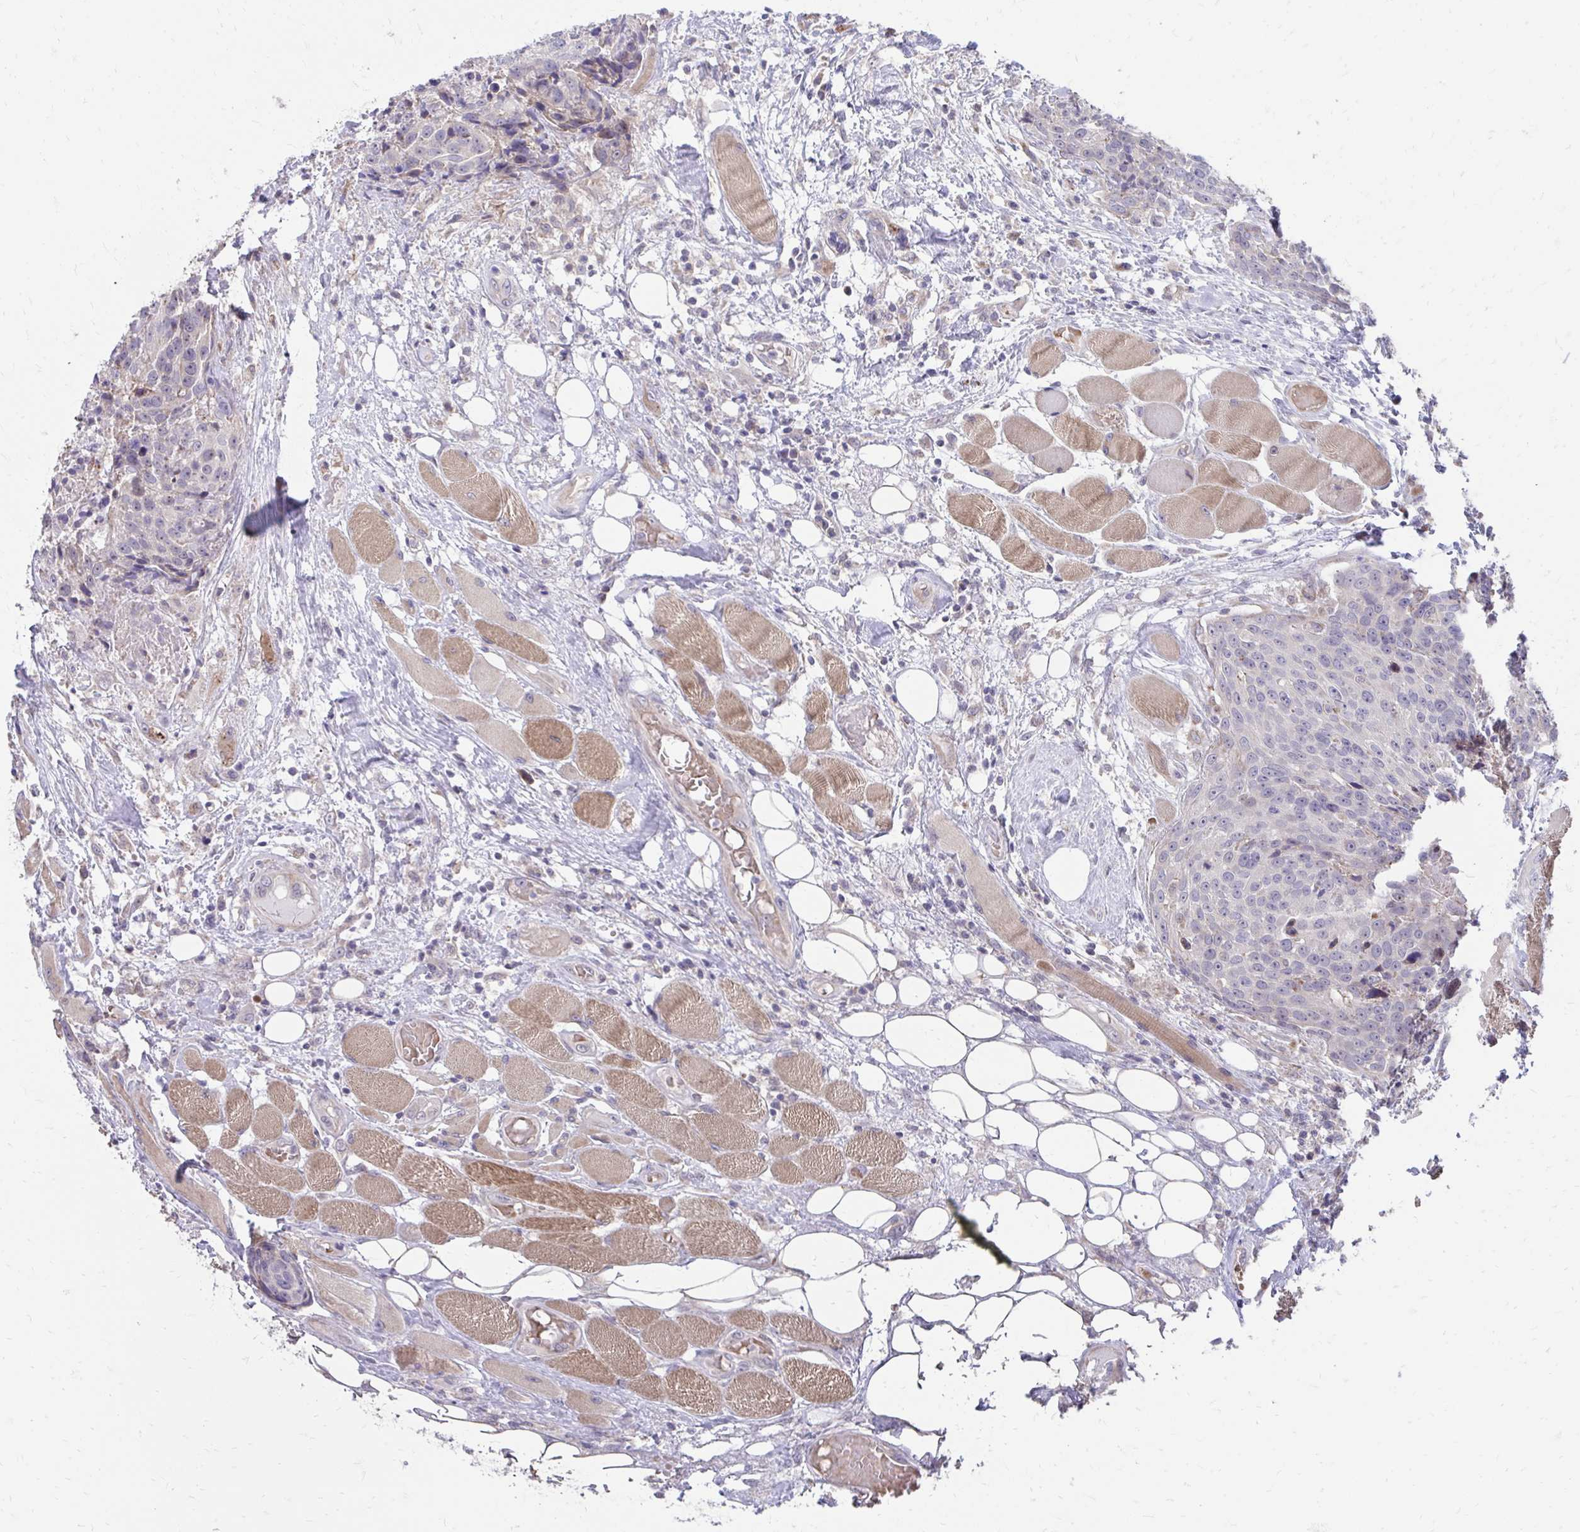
{"staining": {"intensity": "negative", "quantity": "none", "location": "none"}, "tissue": "head and neck cancer", "cell_type": "Tumor cells", "image_type": "cancer", "snomed": [{"axis": "morphology", "description": "Squamous cell carcinoma, NOS"}, {"axis": "topography", "description": "Oral tissue"}, {"axis": "topography", "description": "Head-Neck"}], "caption": "This is an IHC image of human head and neck cancer (squamous cell carcinoma). There is no staining in tumor cells.", "gene": "ITPR2", "patient": {"sex": "male", "age": 64}}